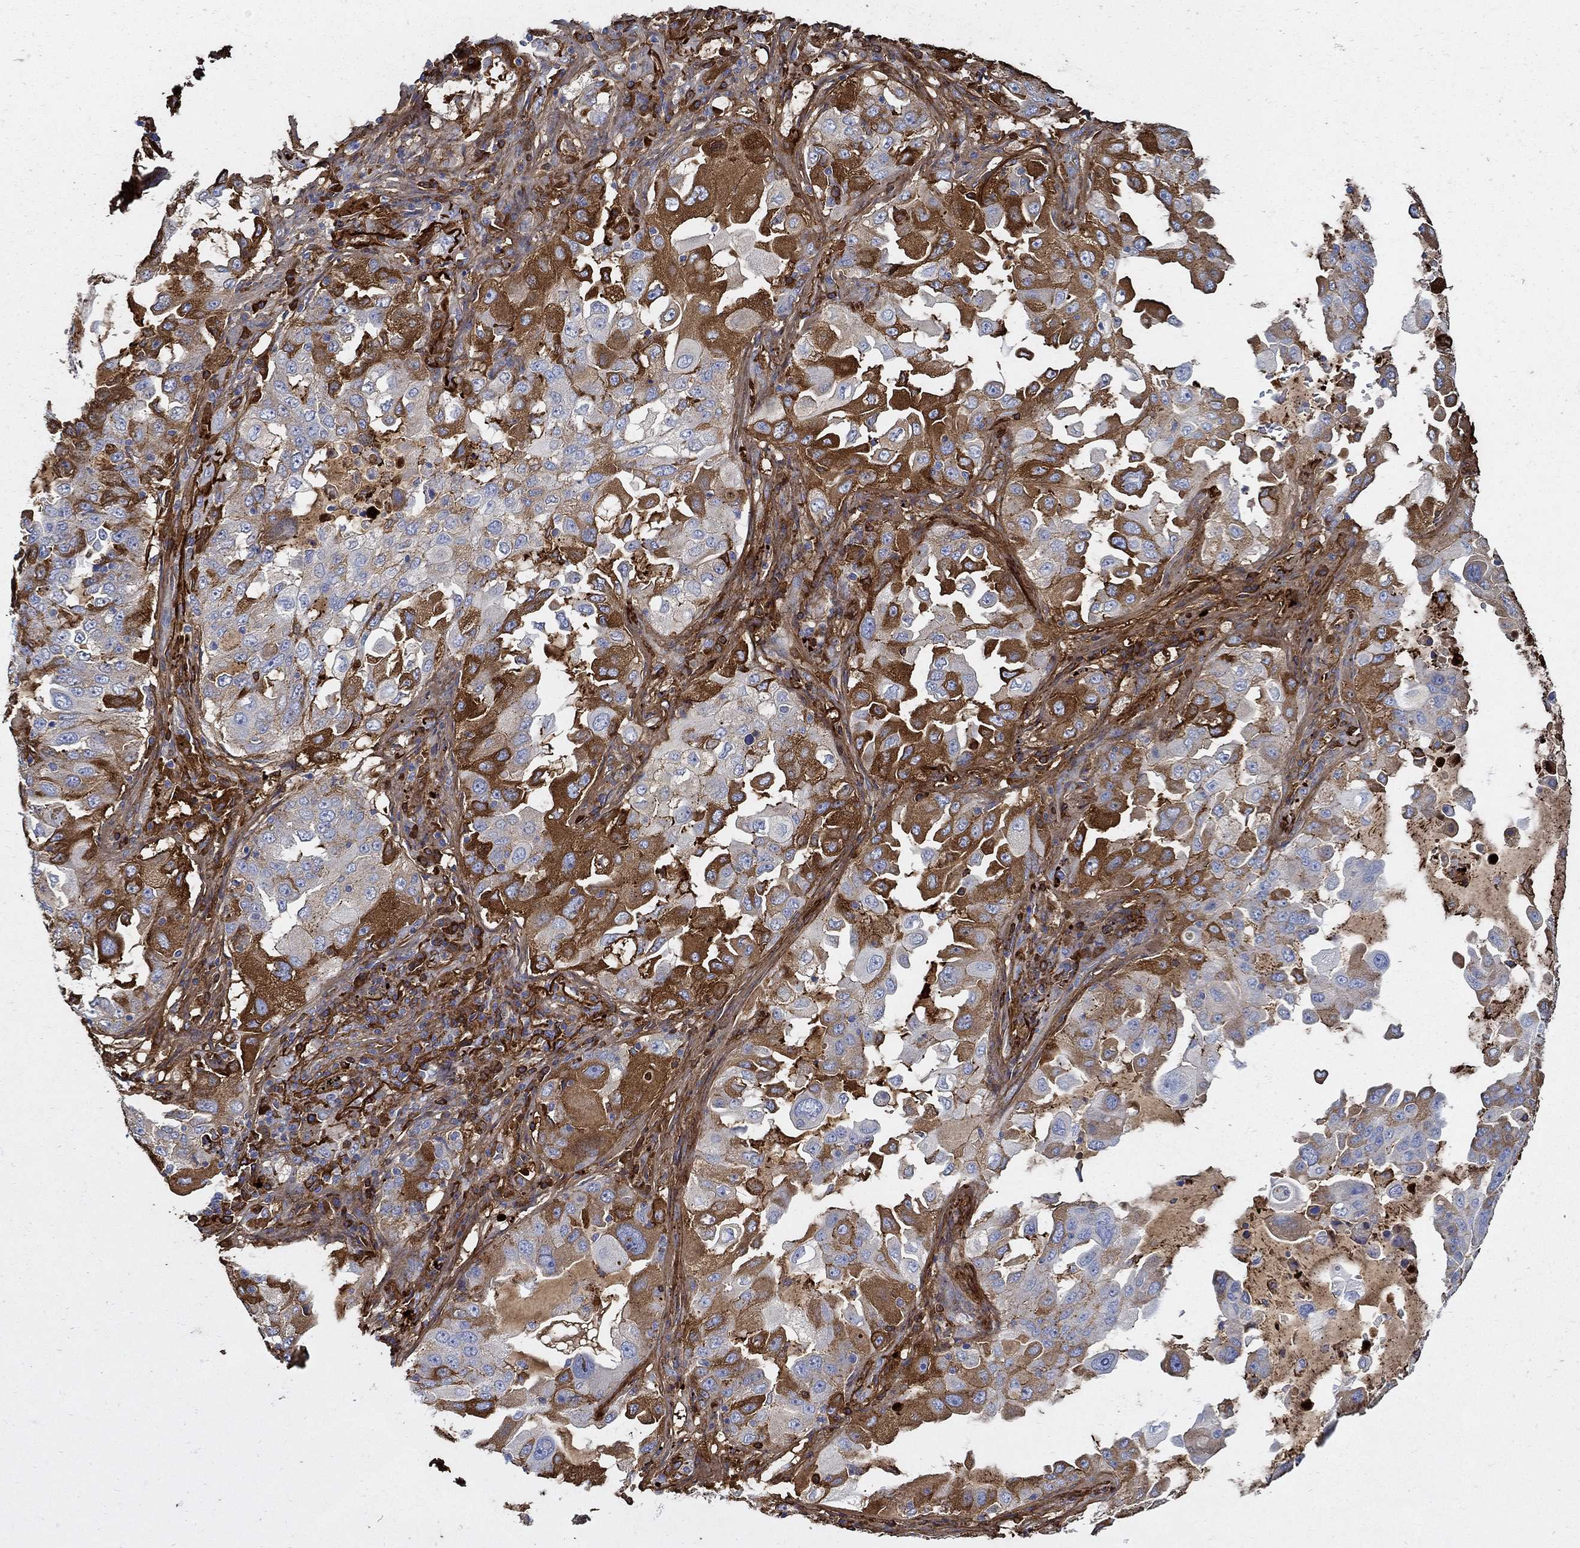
{"staining": {"intensity": "strong", "quantity": "25%-75%", "location": "cytoplasmic/membranous"}, "tissue": "lung cancer", "cell_type": "Tumor cells", "image_type": "cancer", "snomed": [{"axis": "morphology", "description": "Adenocarcinoma, NOS"}, {"axis": "topography", "description": "Lung"}], "caption": "An immunohistochemistry photomicrograph of tumor tissue is shown. Protein staining in brown shows strong cytoplasmic/membranous positivity in adenocarcinoma (lung) within tumor cells. The protein is stained brown, and the nuclei are stained in blue (DAB (3,3'-diaminobenzidine) IHC with brightfield microscopy, high magnification).", "gene": "TGFBI", "patient": {"sex": "female", "age": 61}}